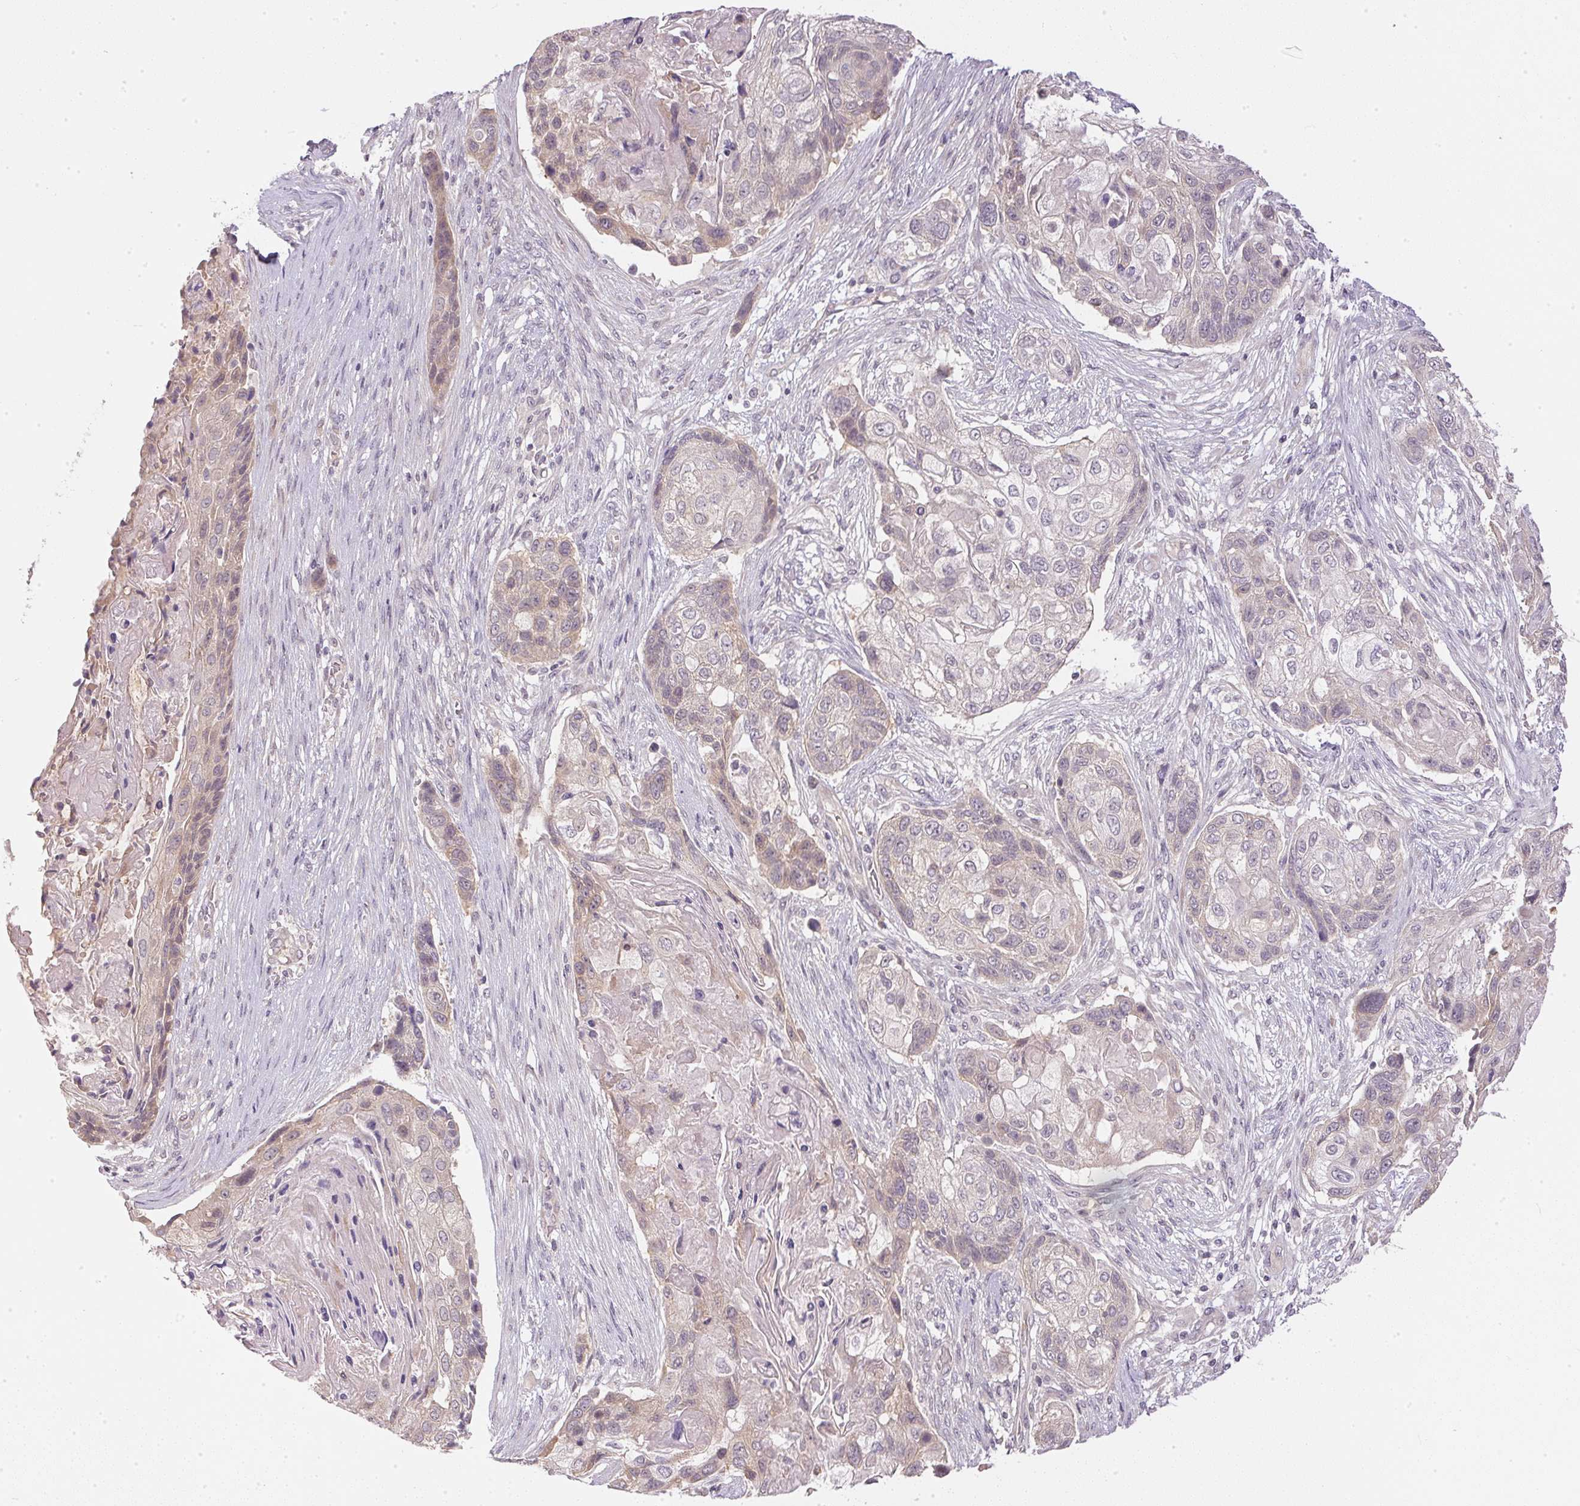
{"staining": {"intensity": "negative", "quantity": "none", "location": "none"}, "tissue": "lung cancer", "cell_type": "Tumor cells", "image_type": "cancer", "snomed": [{"axis": "morphology", "description": "Squamous cell carcinoma, NOS"}, {"axis": "topography", "description": "Lung"}], "caption": "DAB immunohistochemical staining of human lung squamous cell carcinoma shows no significant positivity in tumor cells.", "gene": "TTC23L", "patient": {"sex": "male", "age": 69}}